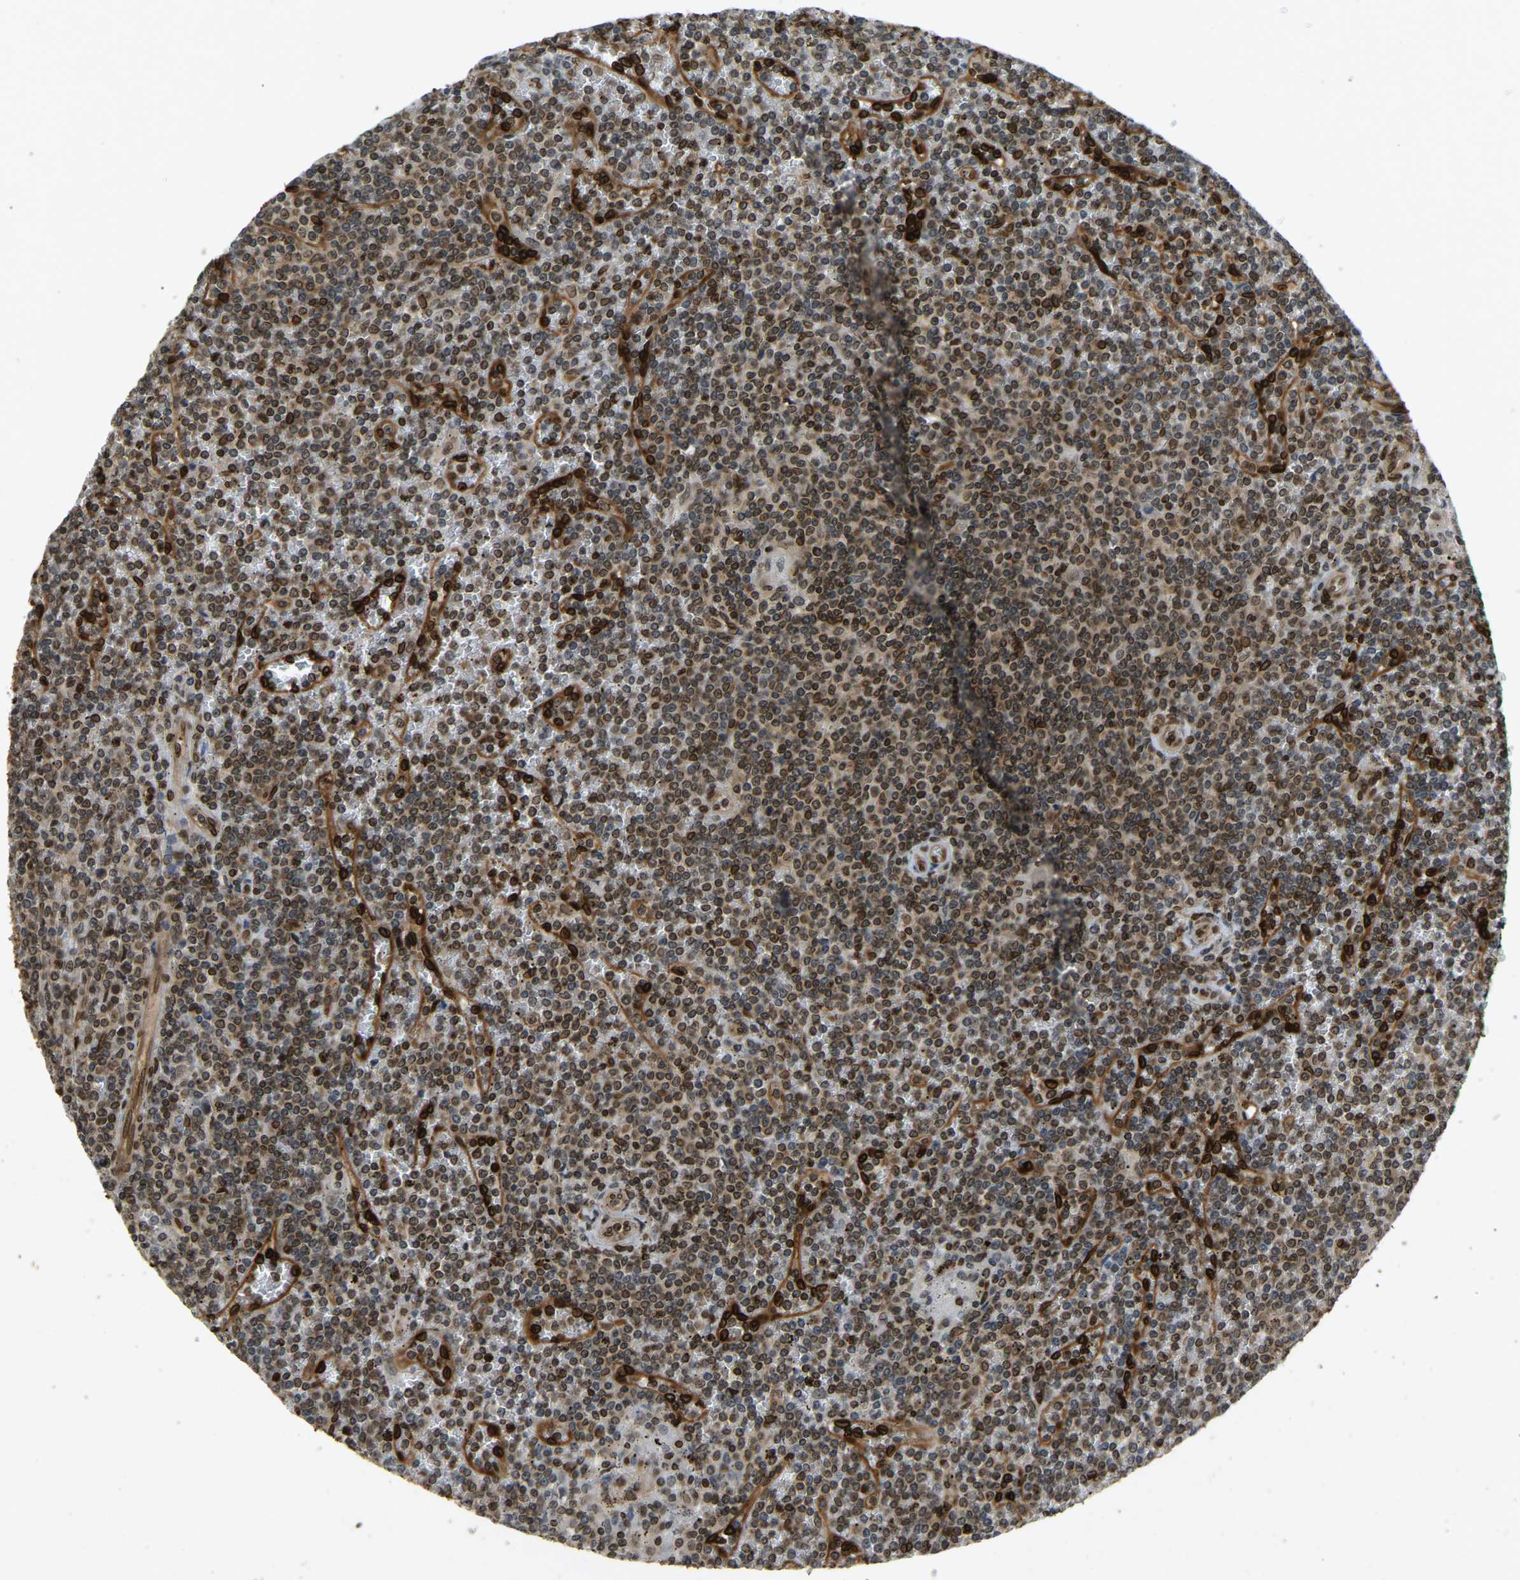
{"staining": {"intensity": "moderate", "quantity": ">75%", "location": "cytoplasmic/membranous,nuclear"}, "tissue": "lymphoma", "cell_type": "Tumor cells", "image_type": "cancer", "snomed": [{"axis": "morphology", "description": "Malignant lymphoma, non-Hodgkin's type, Low grade"}, {"axis": "topography", "description": "Spleen"}], "caption": "The micrograph demonstrates a brown stain indicating the presence of a protein in the cytoplasmic/membranous and nuclear of tumor cells in low-grade malignant lymphoma, non-Hodgkin's type.", "gene": "SYNE1", "patient": {"sex": "female", "age": 19}}